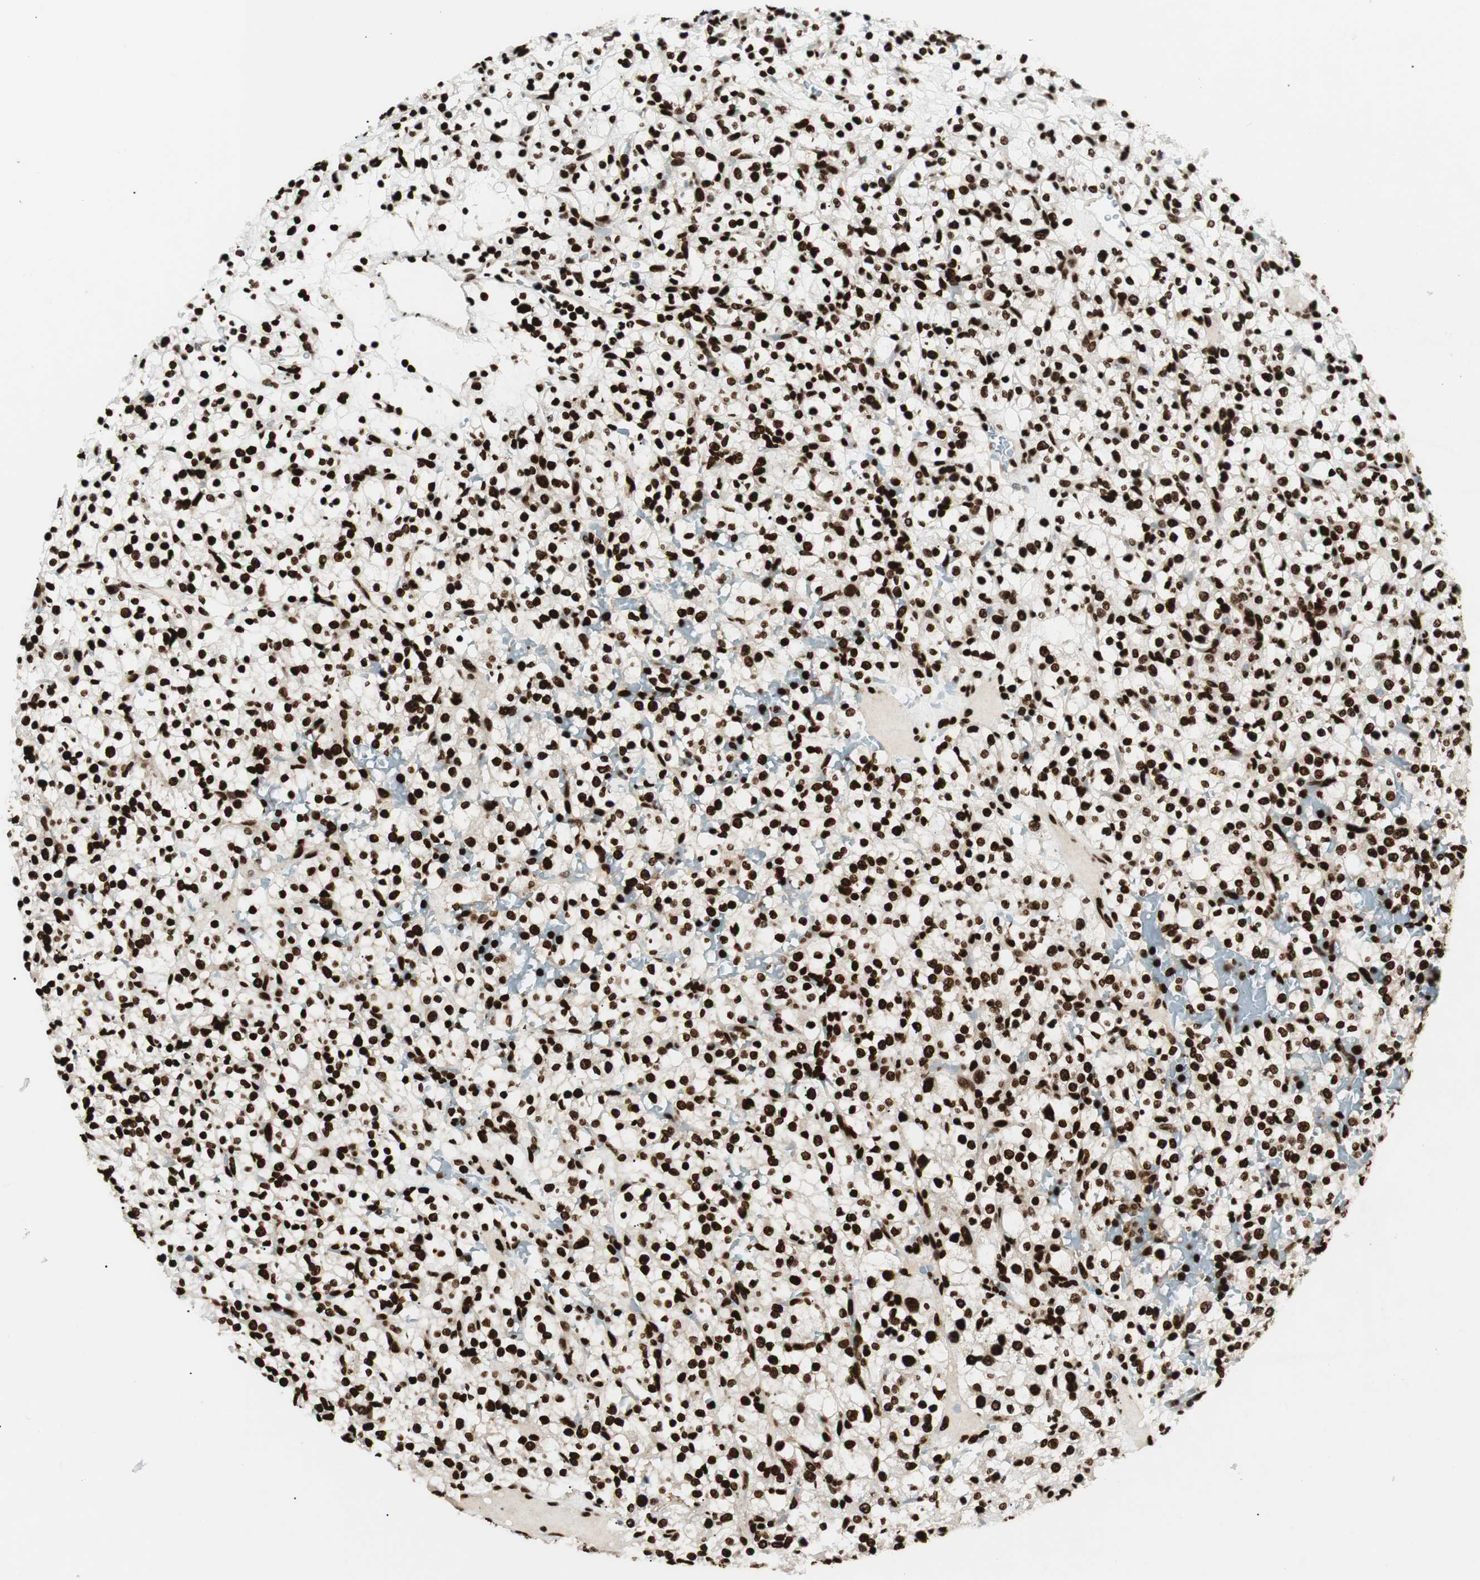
{"staining": {"intensity": "strong", "quantity": ">75%", "location": "nuclear"}, "tissue": "renal cancer", "cell_type": "Tumor cells", "image_type": "cancer", "snomed": [{"axis": "morphology", "description": "Normal tissue, NOS"}, {"axis": "morphology", "description": "Adenocarcinoma, NOS"}, {"axis": "topography", "description": "Kidney"}], "caption": "Immunohistochemical staining of human renal cancer displays high levels of strong nuclear positivity in approximately >75% of tumor cells.", "gene": "EWSR1", "patient": {"sex": "female", "age": 72}}